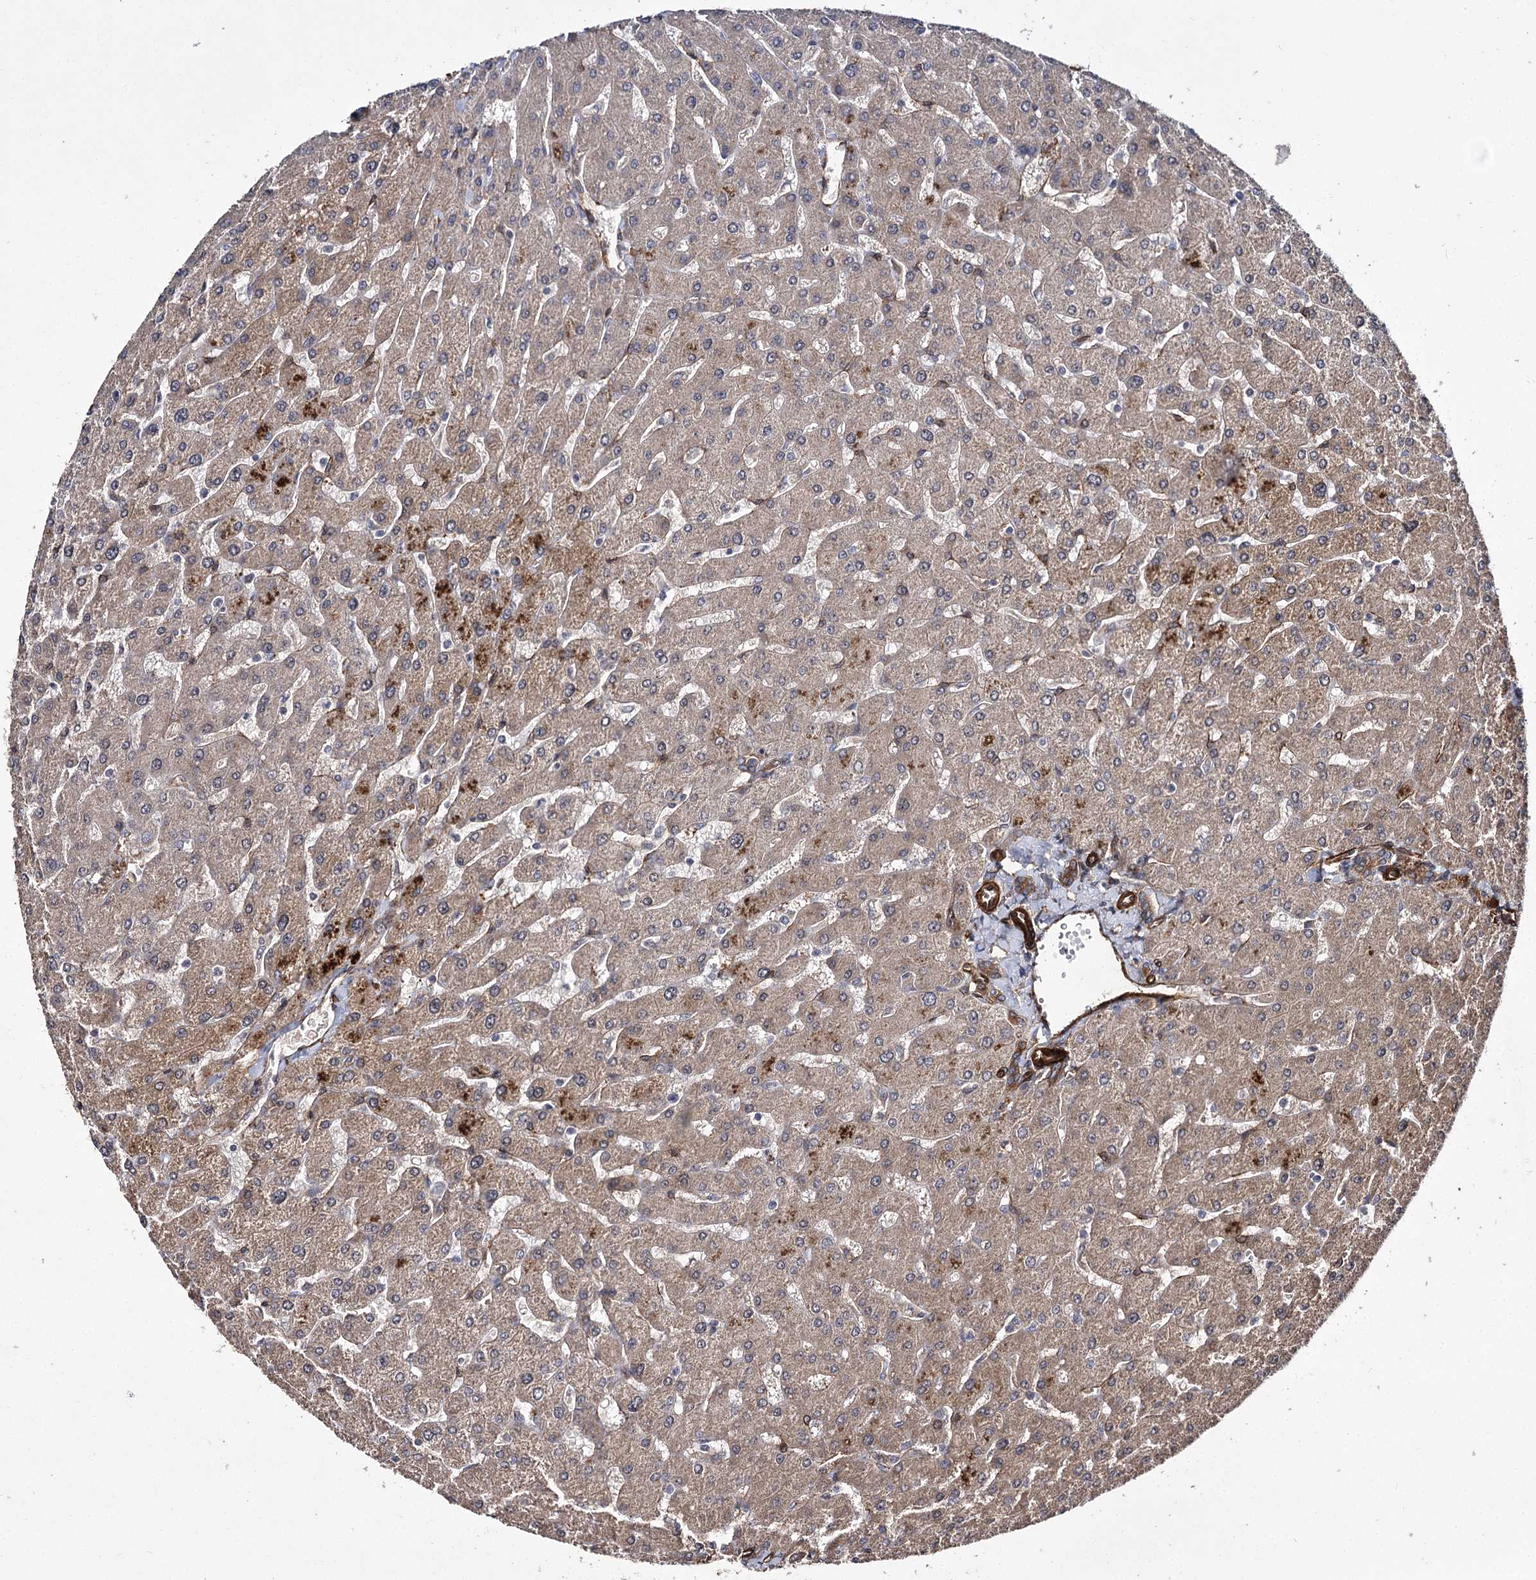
{"staining": {"intensity": "moderate", "quantity": ">75%", "location": "cytoplasmic/membranous"}, "tissue": "liver", "cell_type": "Cholangiocytes", "image_type": "normal", "snomed": [{"axis": "morphology", "description": "Normal tissue, NOS"}, {"axis": "topography", "description": "Liver"}], "caption": "Liver stained for a protein (brown) shows moderate cytoplasmic/membranous positive expression in about >75% of cholangiocytes.", "gene": "MYO1C", "patient": {"sex": "male", "age": 55}}